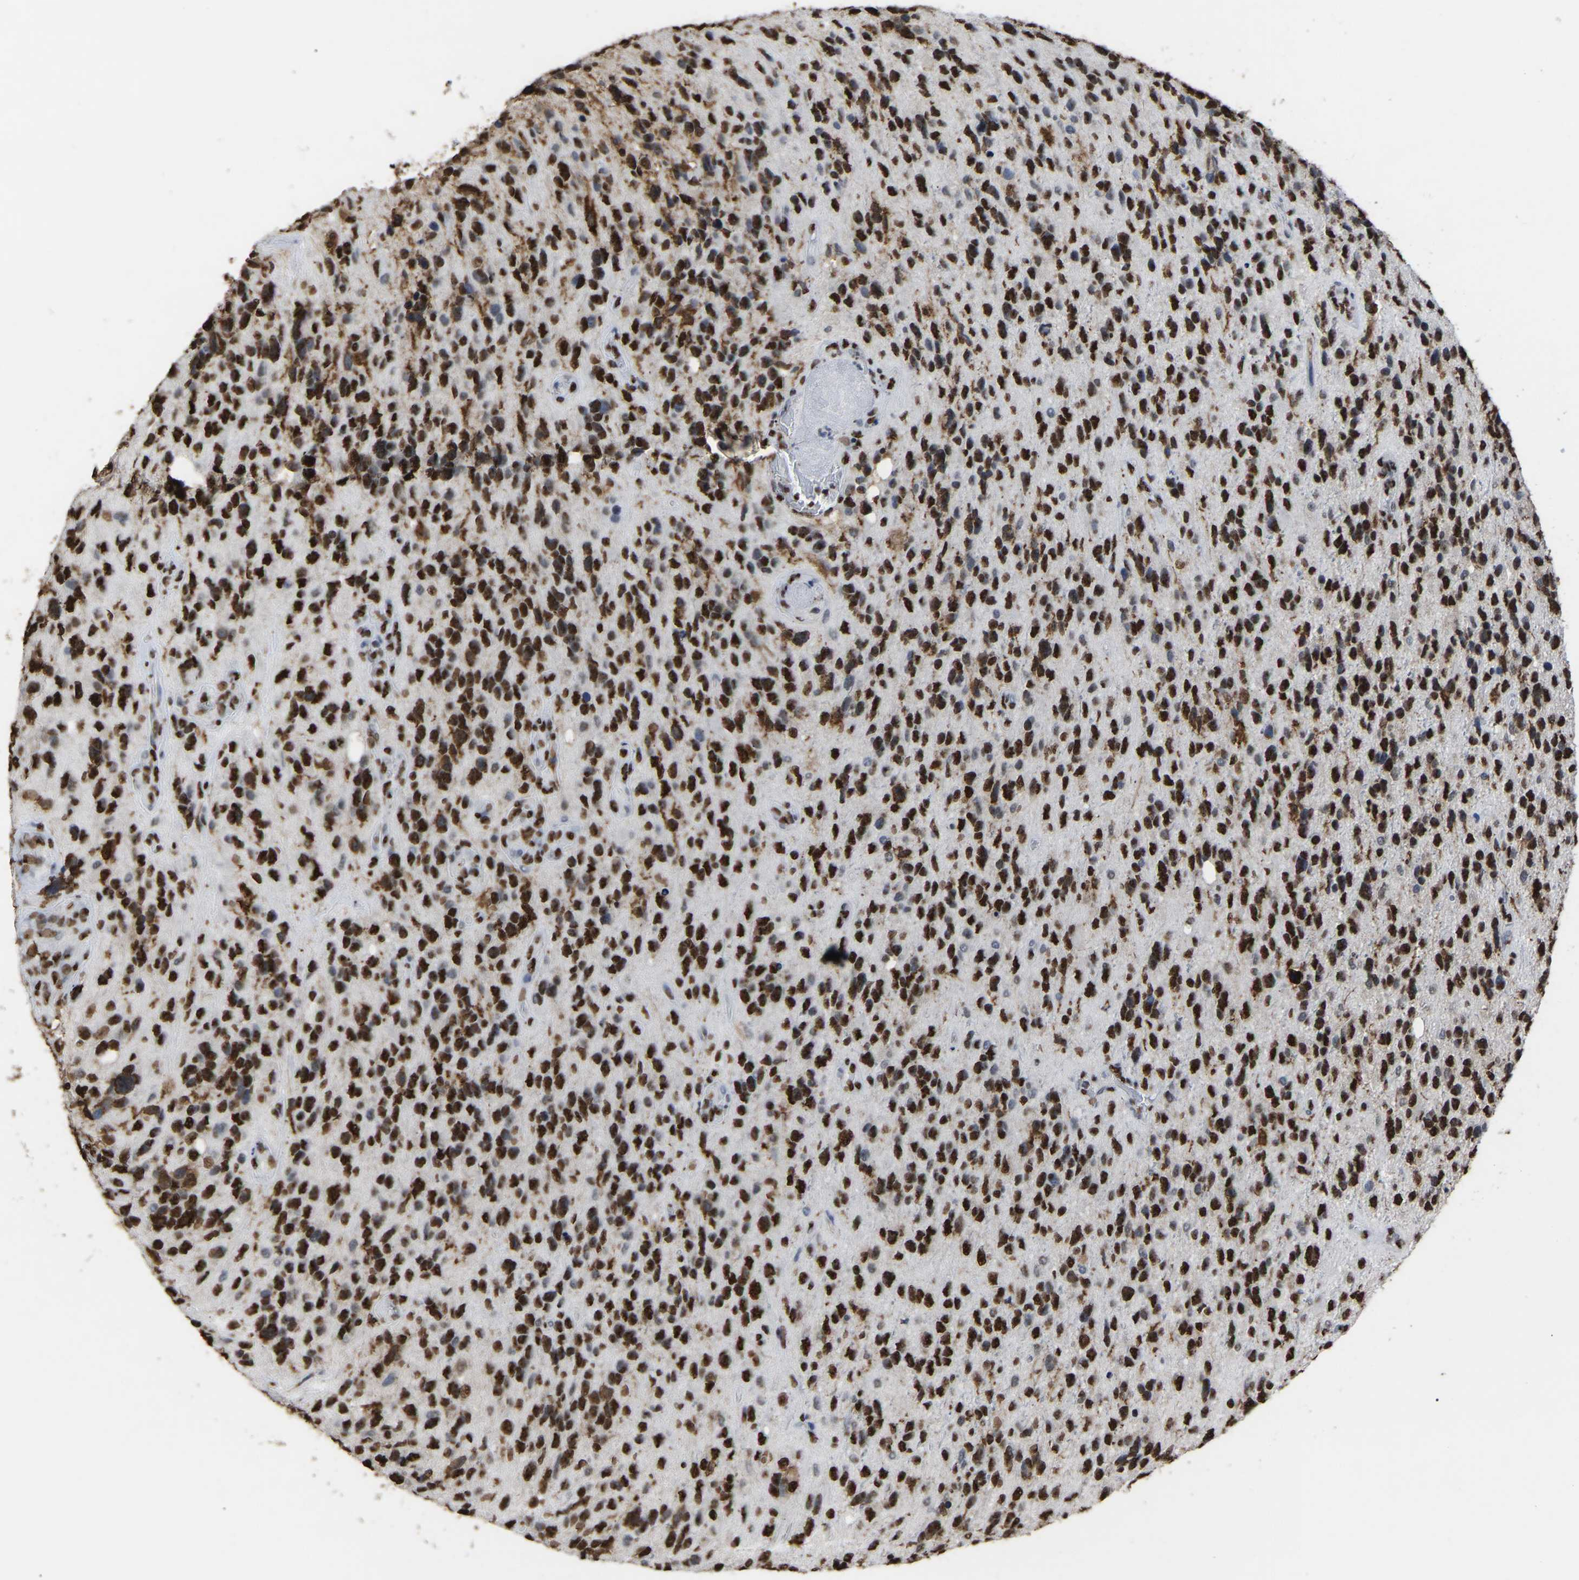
{"staining": {"intensity": "strong", "quantity": ">75%", "location": "nuclear"}, "tissue": "glioma", "cell_type": "Tumor cells", "image_type": "cancer", "snomed": [{"axis": "morphology", "description": "Glioma, malignant, High grade"}, {"axis": "topography", "description": "Brain"}], "caption": "Strong nuclear protein expression is appreciated in about >75% of tumor cells in glioma. The staining was performed using DAB to visualize the protein expression in brown, while the nuclei were stained in blue with hematoxylin (Magnification: 20x).", "gene": "RBL2", "patient": {"sex": "female", "age": 58}}